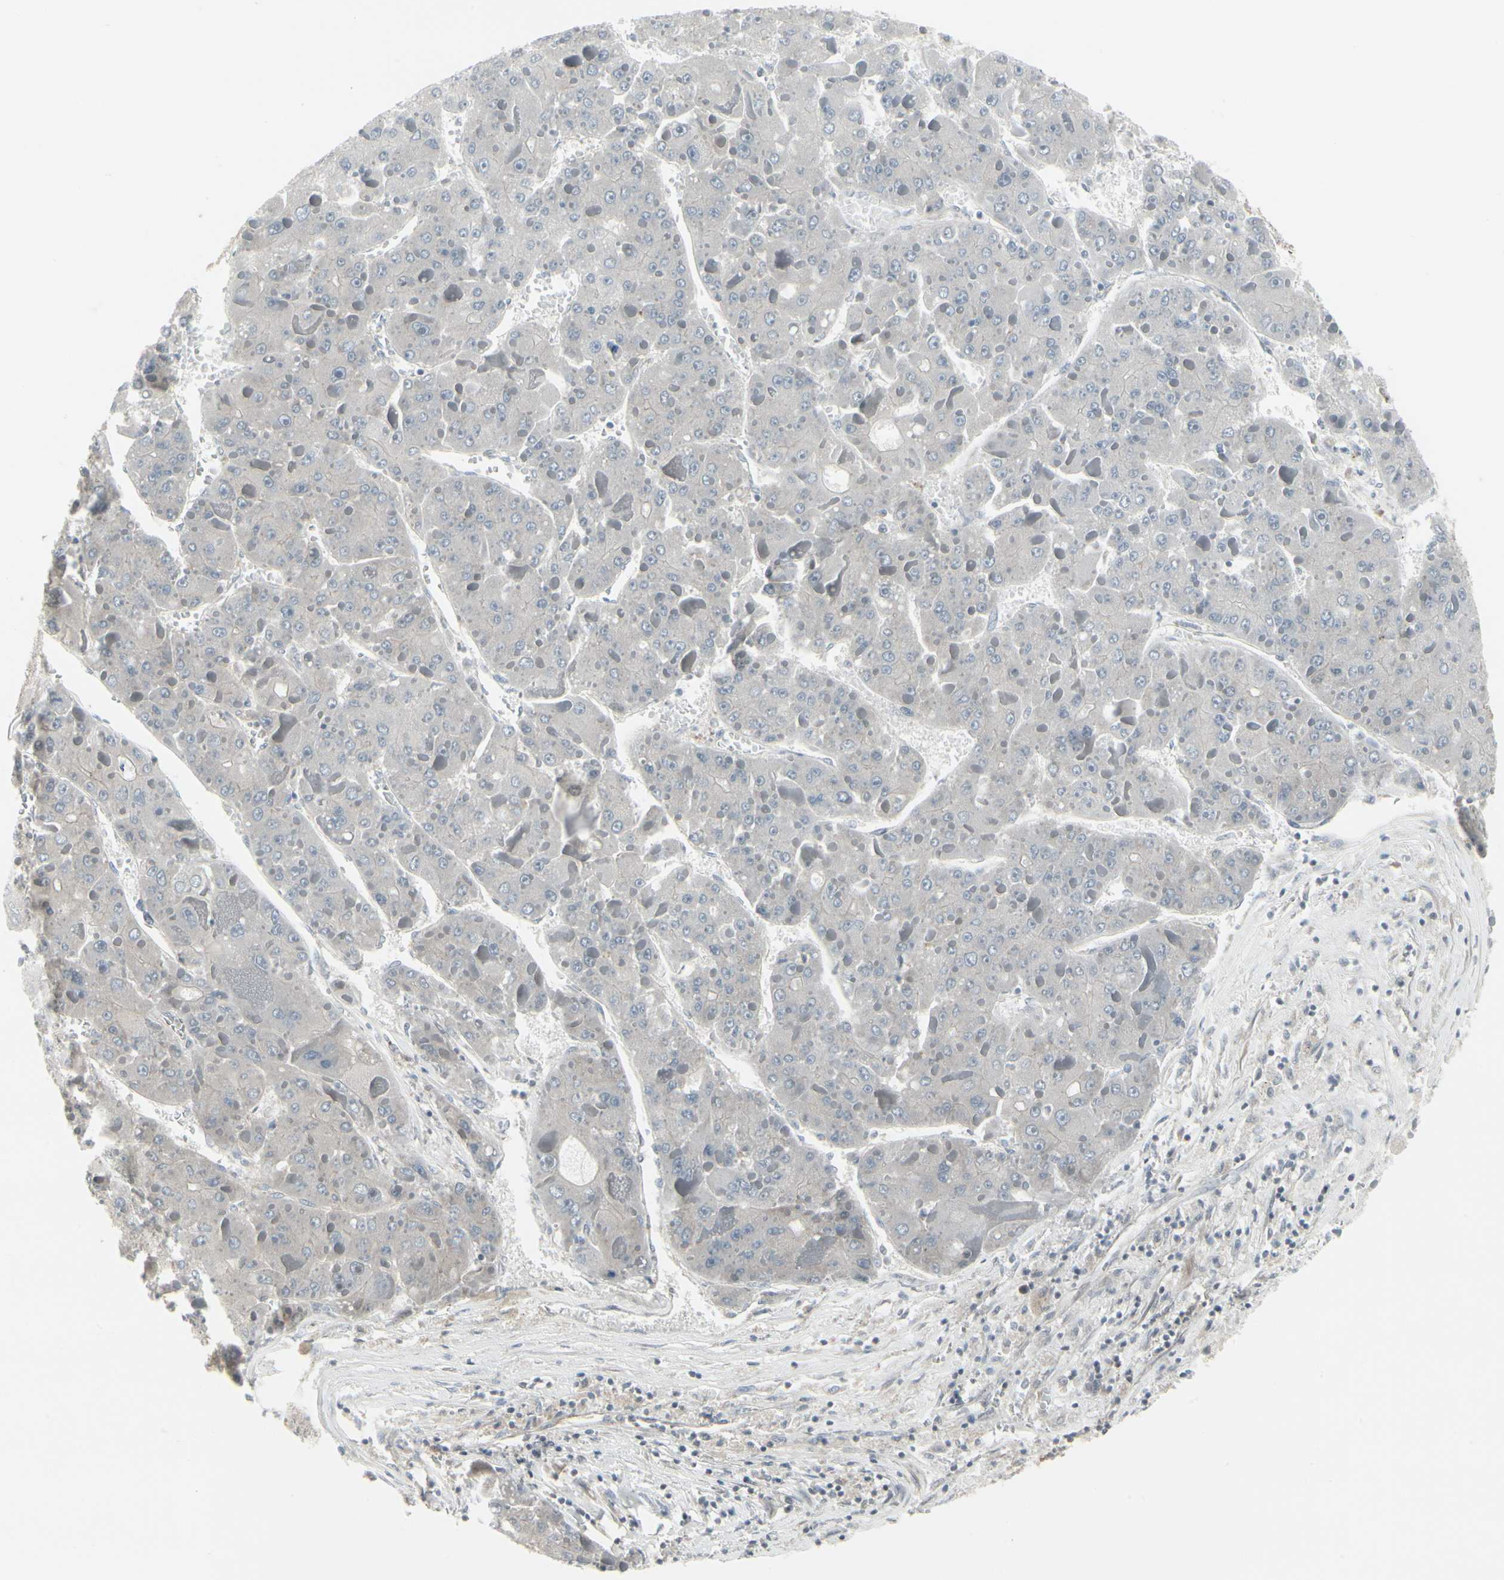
{"staining": {"intensity": "negative", "quantity": "none", "location": "none"}, "tissue": "liver cancer", "cell_type": "Tumor cells", "image_type": "cancer", "snomed": [{"axis": "morphology", "description": "Carcinoma, Hepatocellular, NOS"}, {"axis": "topography", "description": "Liver"}], "caption": "IHC photomicrograph of liver cancer (hepatocellular carcinoma) stained for a protein (brown), which shows no positivity in tumor cells.", "gene": "EPS15", "patient": {"sex": "female", "age": 73}}